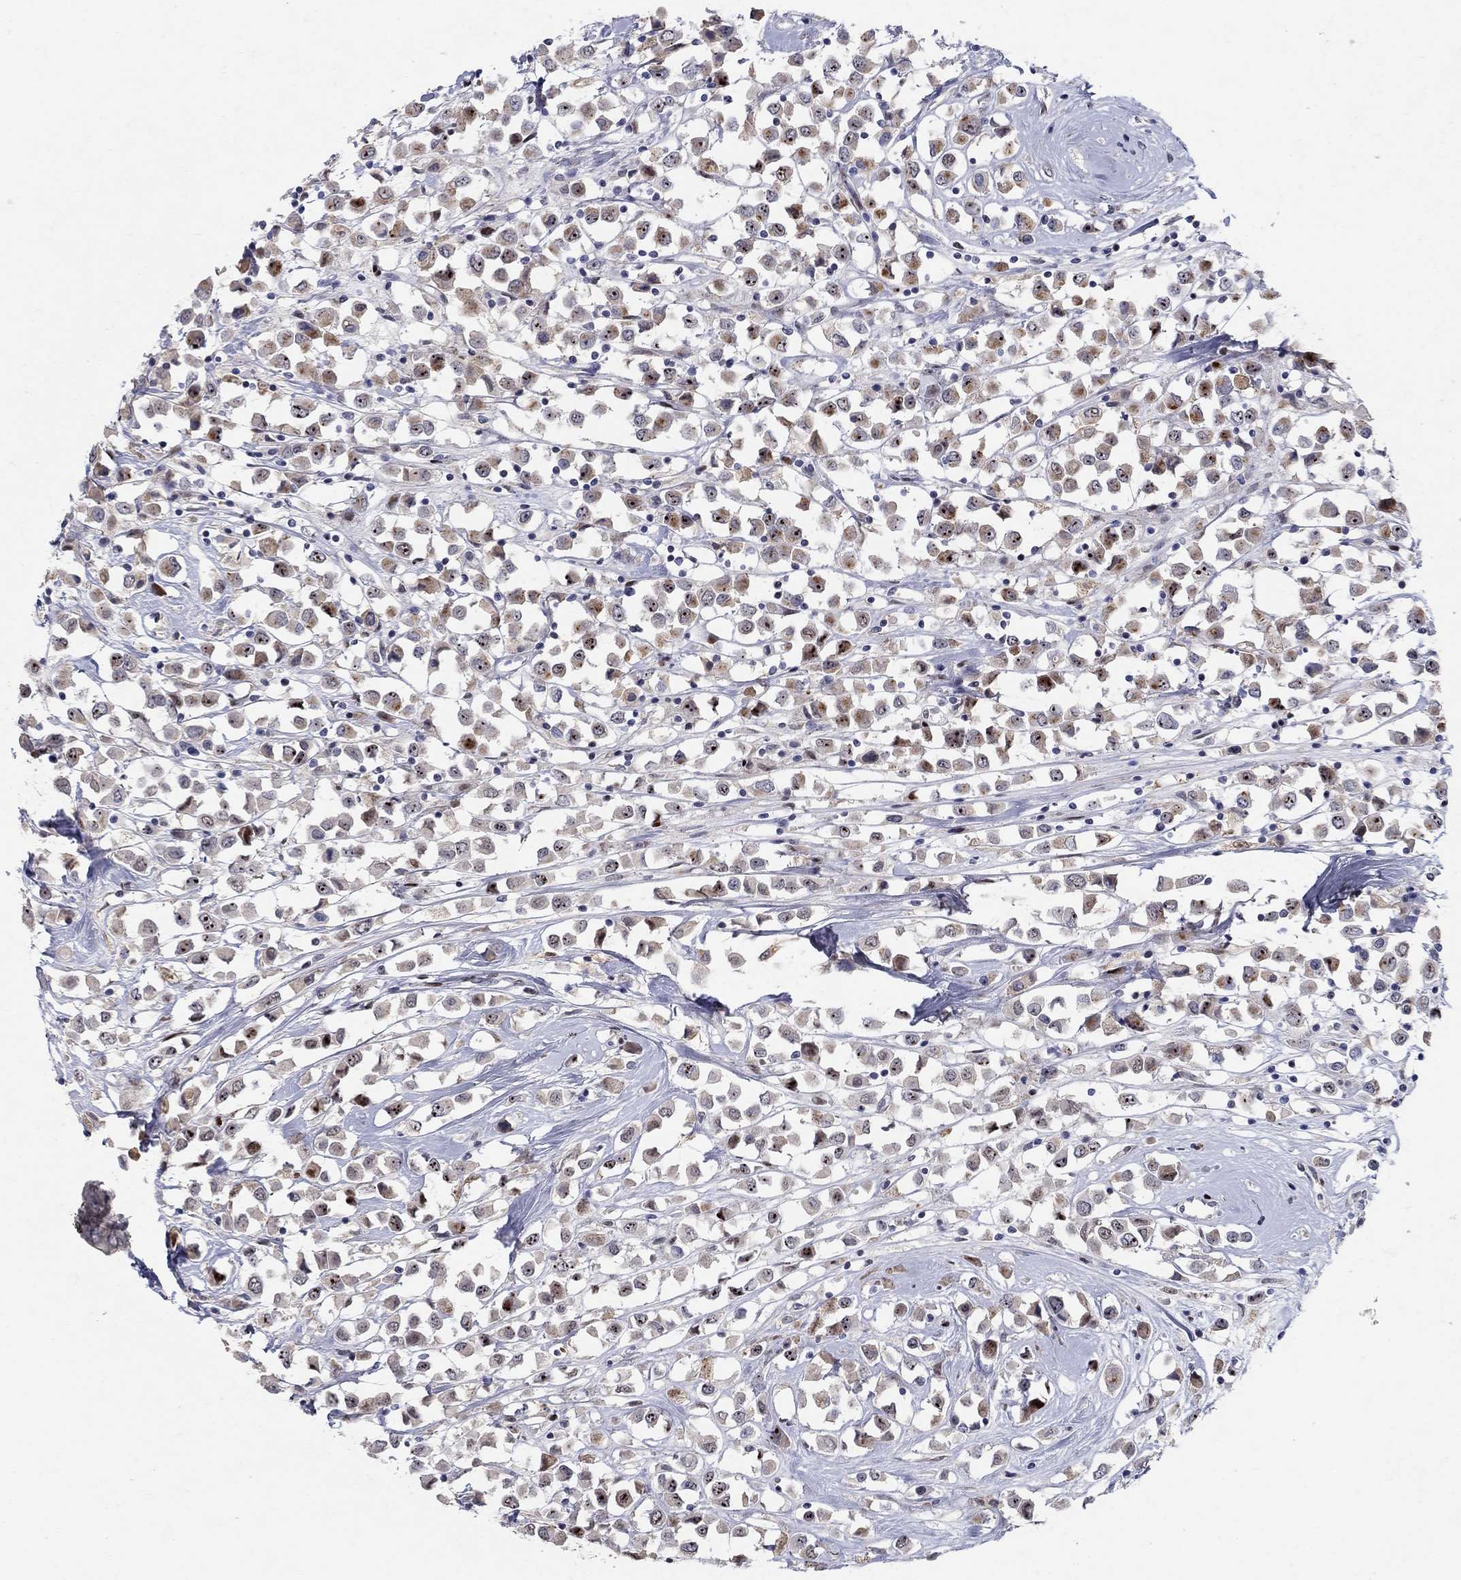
{"staining": {"intensity": "strong", "quantity": "<25%", "location": "nuclear"}, "tissue": "breast cancer", "cell_type": "Tumor cells", "image_type": "cancer", "snomed": [{"axis": "morphology", "description": "Duct carcinoma"}, {"axis": "topography", "description": "Breast"}], "caption": "Immunohistochemical staining of invasive ductal carcinoma (breast) displays medium levels of strong nuclear expression in about <25% of tumor cells.", "gene": "RAPGEF5", "patient": {"sex": "female", "age": 61}}